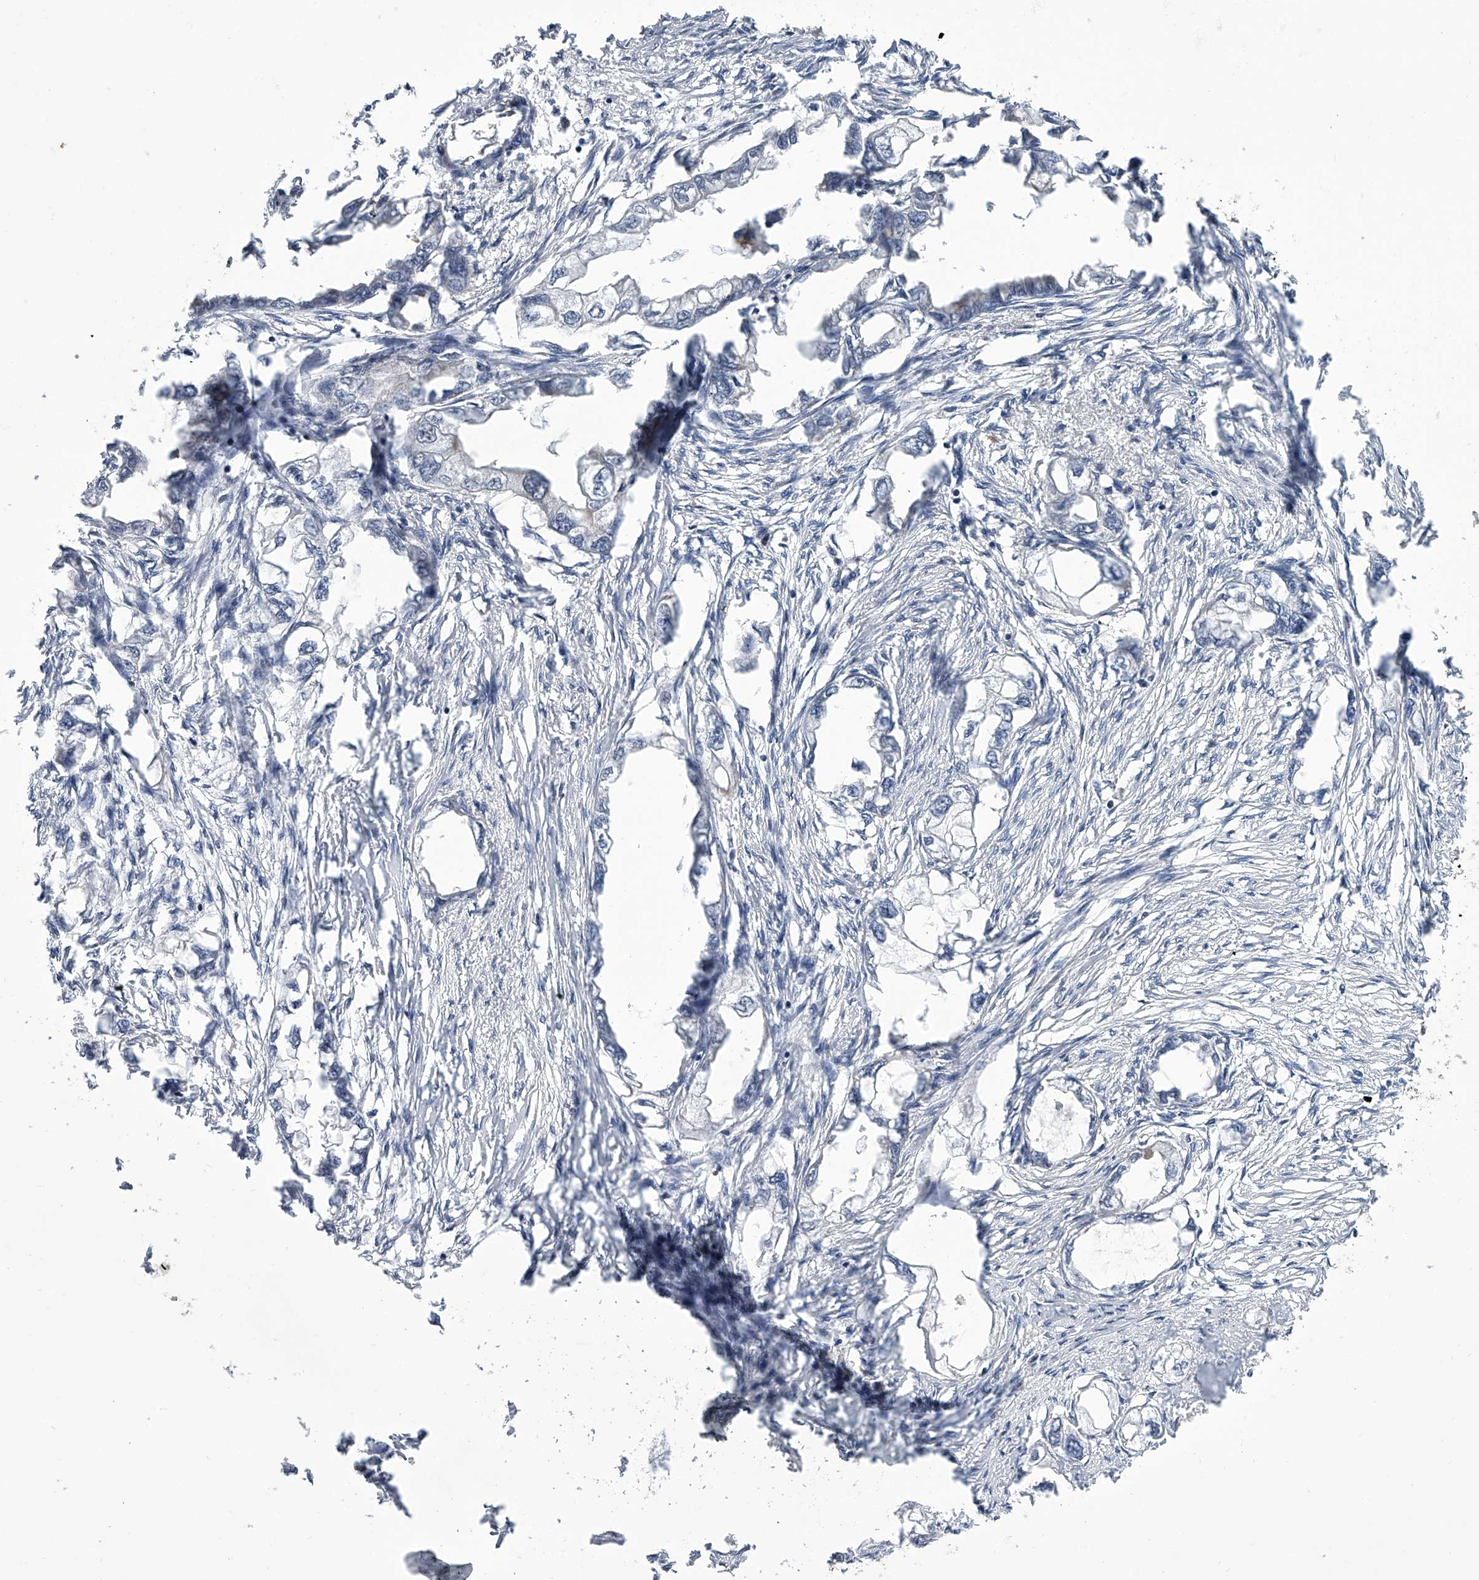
{"staining": {"intensity": "negative", "quantity": "none", "location": "none"}, "tissue": "endometrial cancer", "cell_type": "Tumor cells", "image_type": "cancer", "snomed": [{"axis": "morphology", "description": "Adenocarcinoma, NOS"}, {"axis": "morphology", "description": "Adenocarcinoma, metastatic, NOS"}, {"axis": "topography", "description": "Adipose tissue"}, {"axis": "topography", "description": "Endometrium"}], "caption": "High magnification brightfield microscopy of endometrial cancer (adenocarcinoma) stained with DAB (3,3'-diaminobenzidine) (brown) and counterstained with hematoxylin (blue): tumor cells show no significant expression.", "gene": "ZNF426", "patient": {"sex": "female", "age": 67}}